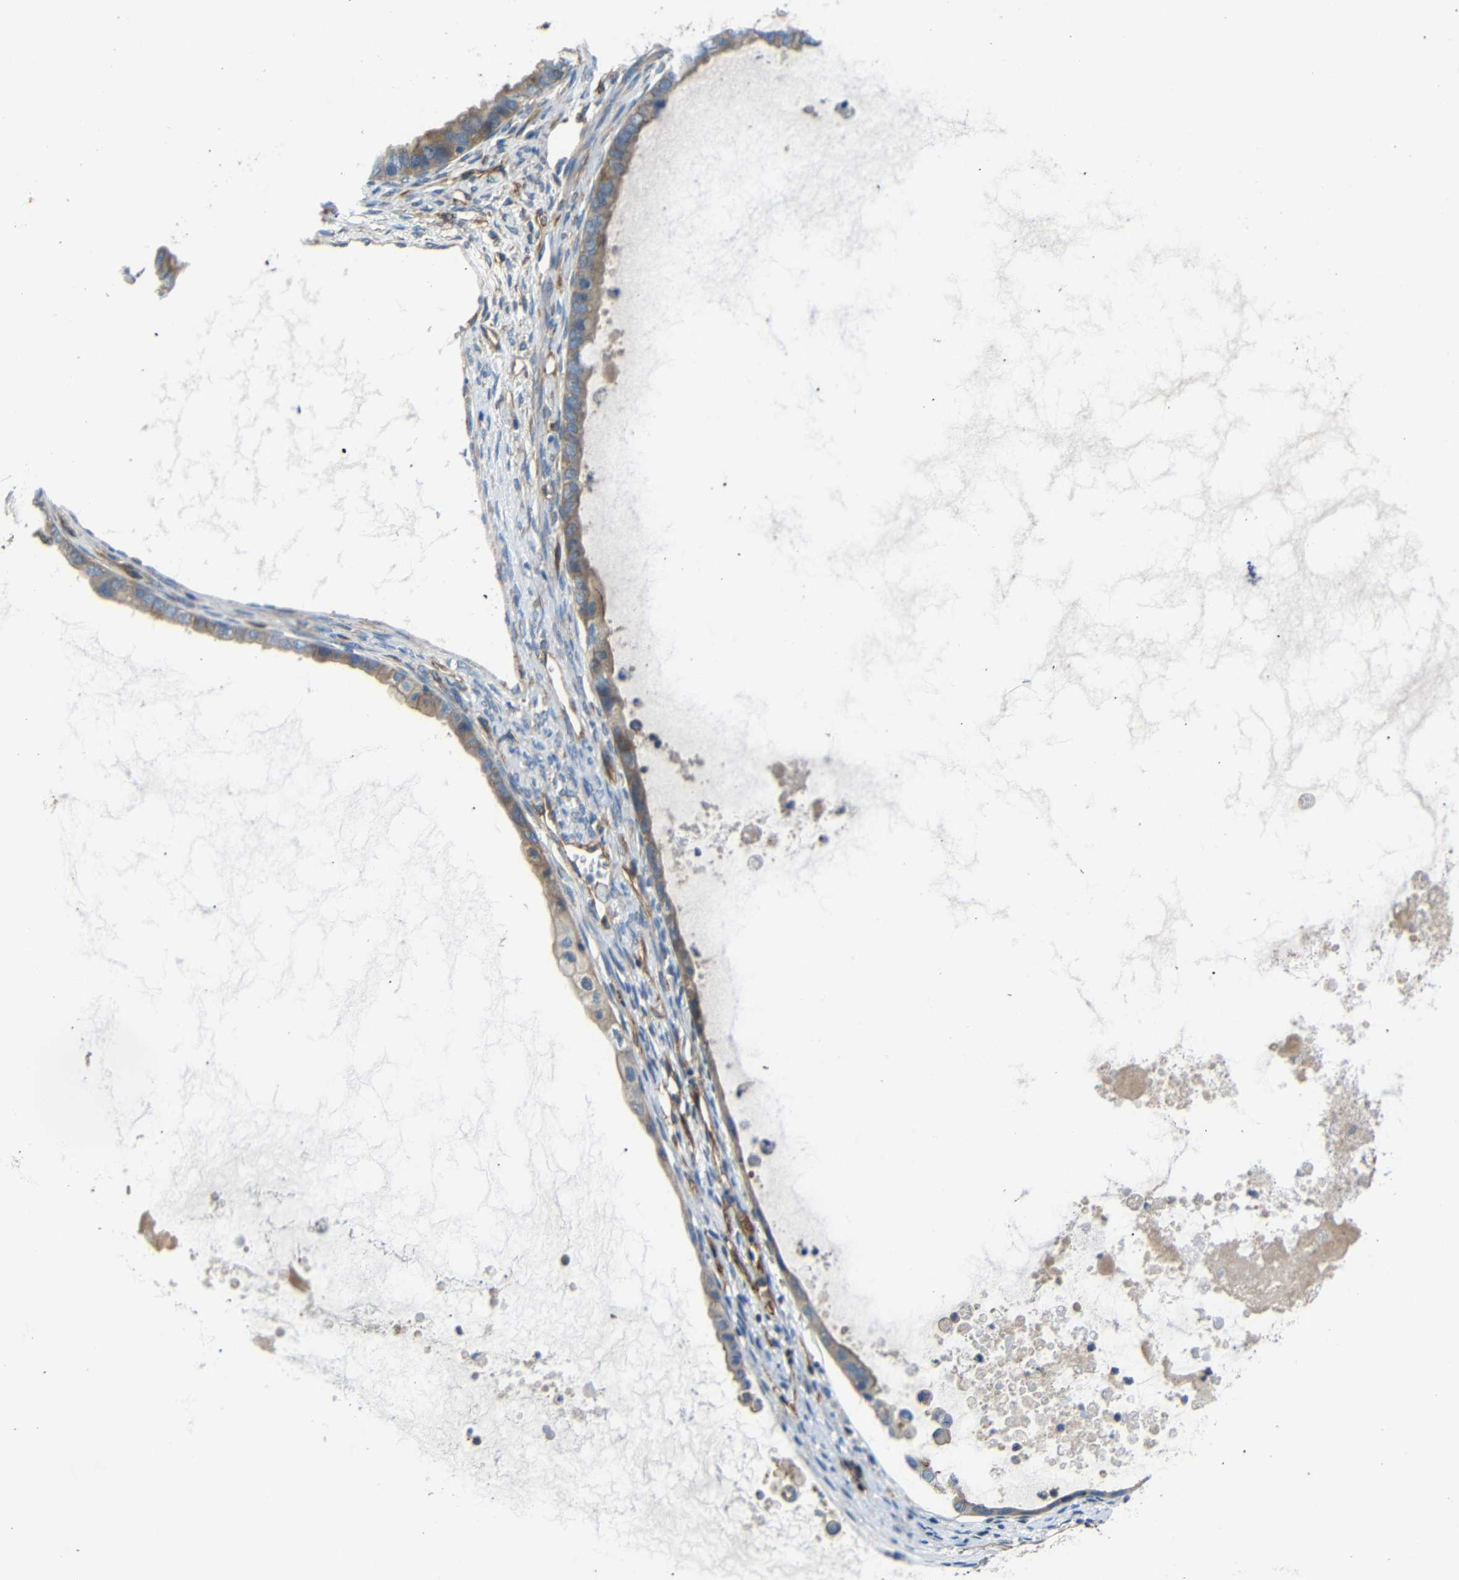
{"staining": {"intensity": "moderate", "quantity": "25%-75%", "location": "cytoplasmic/membranous"}, "tissue": "ovarian cancer", "cell_type": "Tumor cells", "image_type": "cancer", "snomed": [{"axis": "morphology", "description": "Cystadenocarcinoma, mucinous, NOS"}, {"axis": "topography", "description": "Ovary"}], "caption": "Brown immunohistochemical staining in human mucinous cystadenocarcinoma (ovarian) exhibits moderate cytoplasmic/membranous staining in approximately 25%-75% of tumor cells. (DAB (3,3'-diaminobenzidine) IHC with brightfield microscopy, high magnification).", "gene": "MYO1B", "patient": {"sex": "female", "age": 80}}